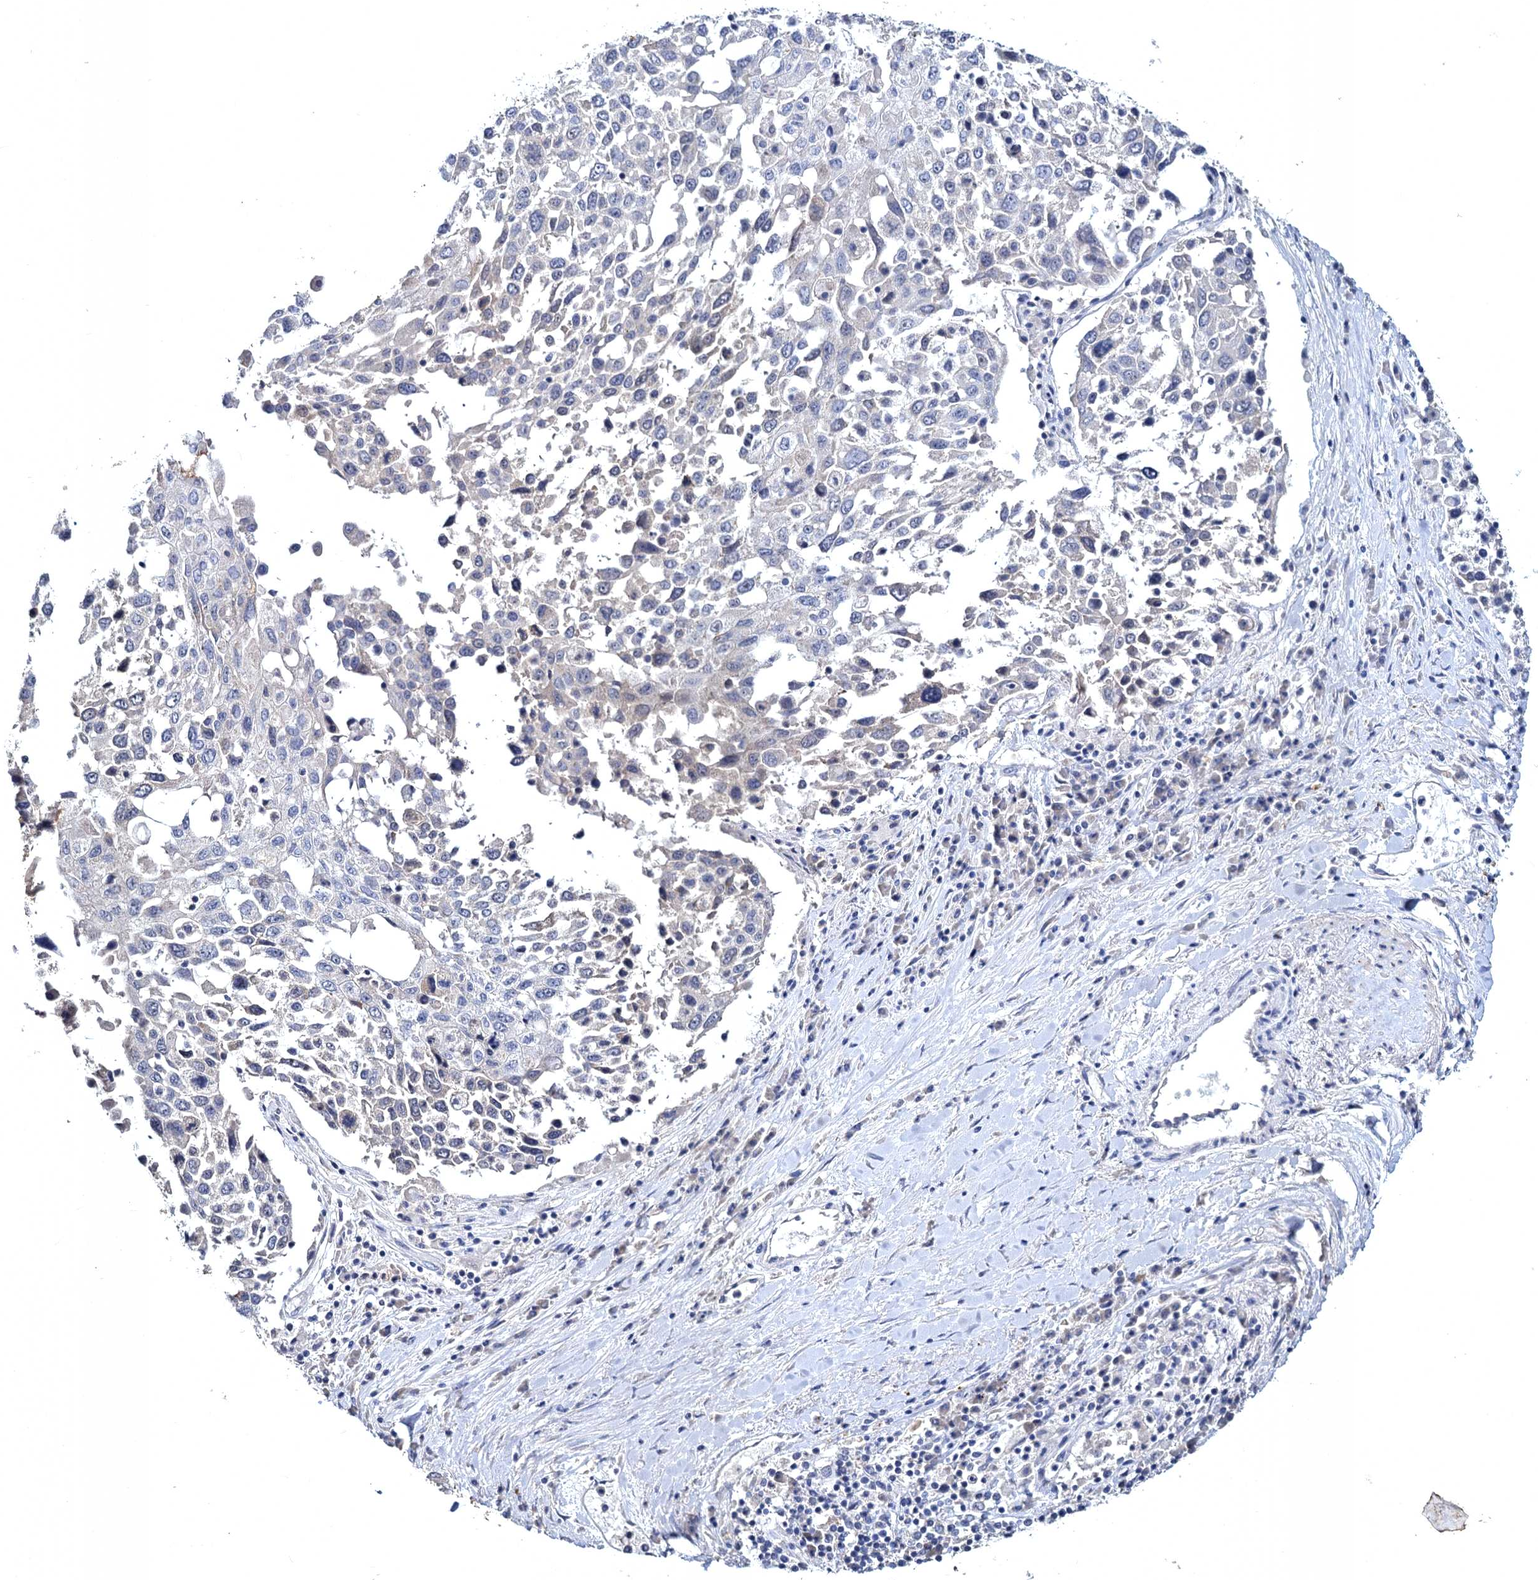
{"staining": {"intensity": "negative", "quantity": "none", "location": "none"}, "tissue": "lung cancer", "cell_type": "Tumor cells", "image_type": "cancer", "snomed": [{"axis": "morphology", "description": "Squamous cell carcinoma, NOS"}, {"axis": "topography", "description": "Lung"}], "caption": "A high-resolution histopathology image shows immunohistochemistry (IHC) staining of lung squamous cell carcinoma, which displays no significant staining in tumor cells.", "gene": "ATP9A", "patient": {"sex": "male", "age": 65}}